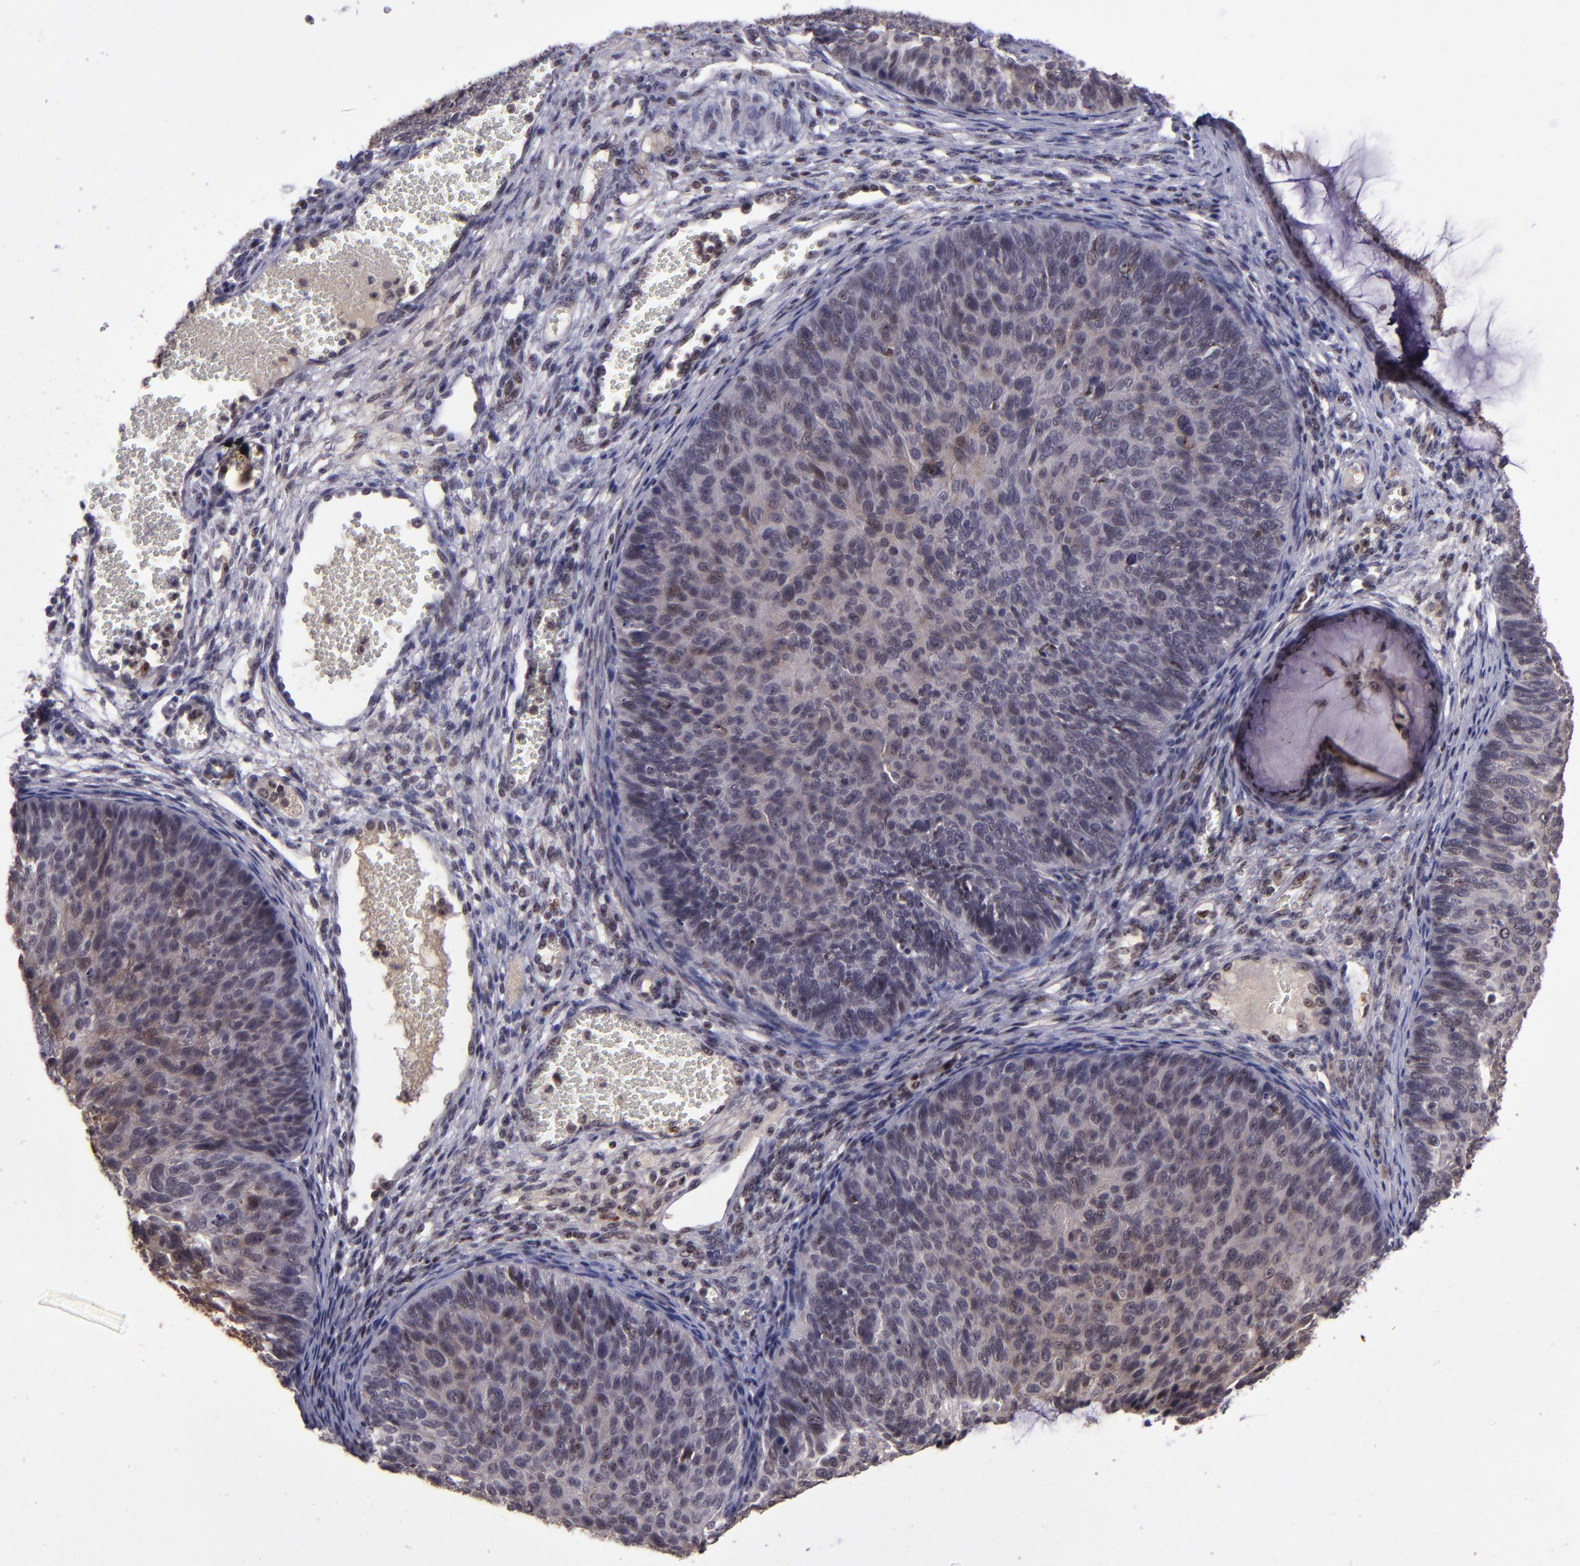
{"staining": {"intensity": "moderate", "quantity": ">75%", "location": "cytoplasmic/membranous,nuclear"}, "tissue": "cervical cancer", "cell_type": "Tumor cells", "image_type": "cancer", "snomed": [{"axis": "morphology", "description": "Squamous cell carcinoma, NOS"}, {"axis": "topography", "description": "Cervix"}], "caption": "Brown immunohistochemical staining in cervical cancer (squamous cell carcinoma) exhibits moderate cytoplasmic/membranous and nuclear positivity in approximately >75% of tumor cells.", "gene": "PCNX4", "patient": {"sex": "female", "age": 36}}